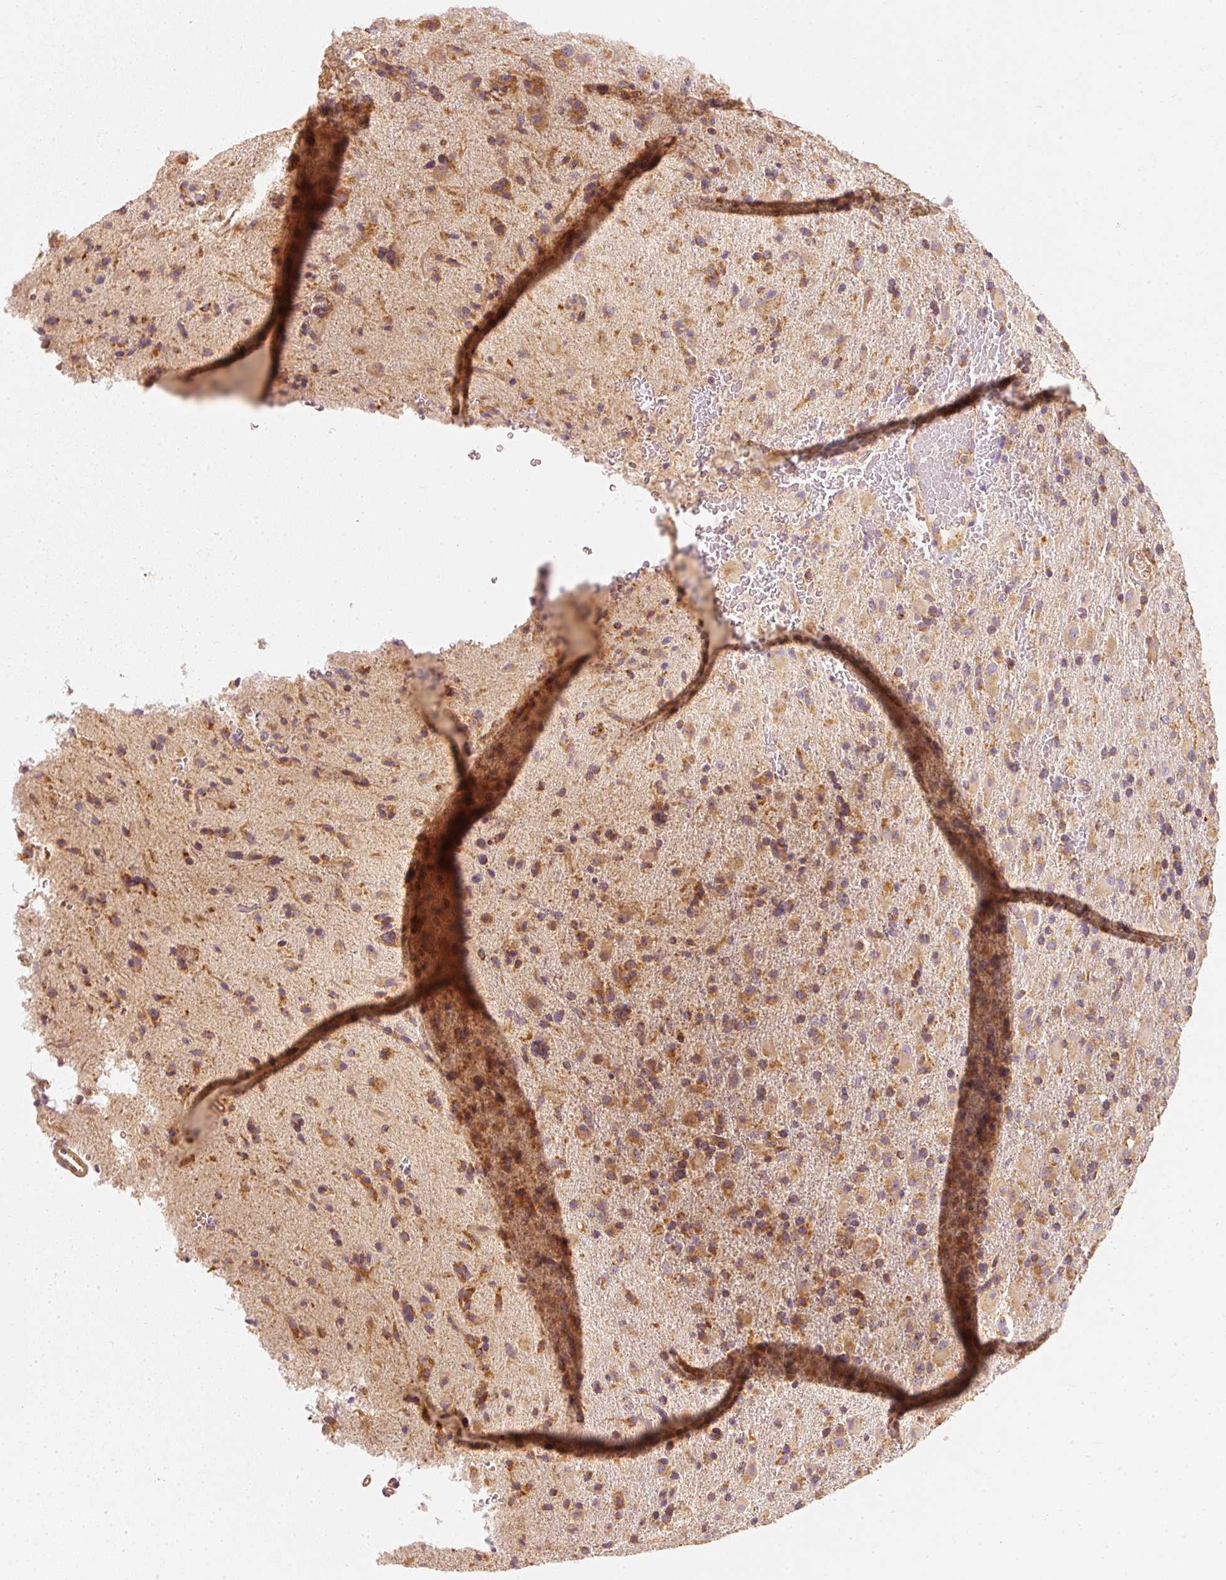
{"staining": {"intensity": "moderate", "quantity": ">75%", "location": "cytoplasmic/membranous"}, "tissue": "glioma", "cell_type": "Tumor cells", "image_type": "cancer", "snomed": [{"axis": "morphology", "description": "Glioma, malignant, Low grade"}, {"axis": "topography", "description": "Brain"}], "caption": "A micrograph of human glioma stained for a protein displays moderate cytoplasmic/membranous brown staining in tumor cells. (DAB IHC with brightfield microscopy, high magnification).", "gene": "TOMM40", "patient": {"sex": "male", "age": 65}}